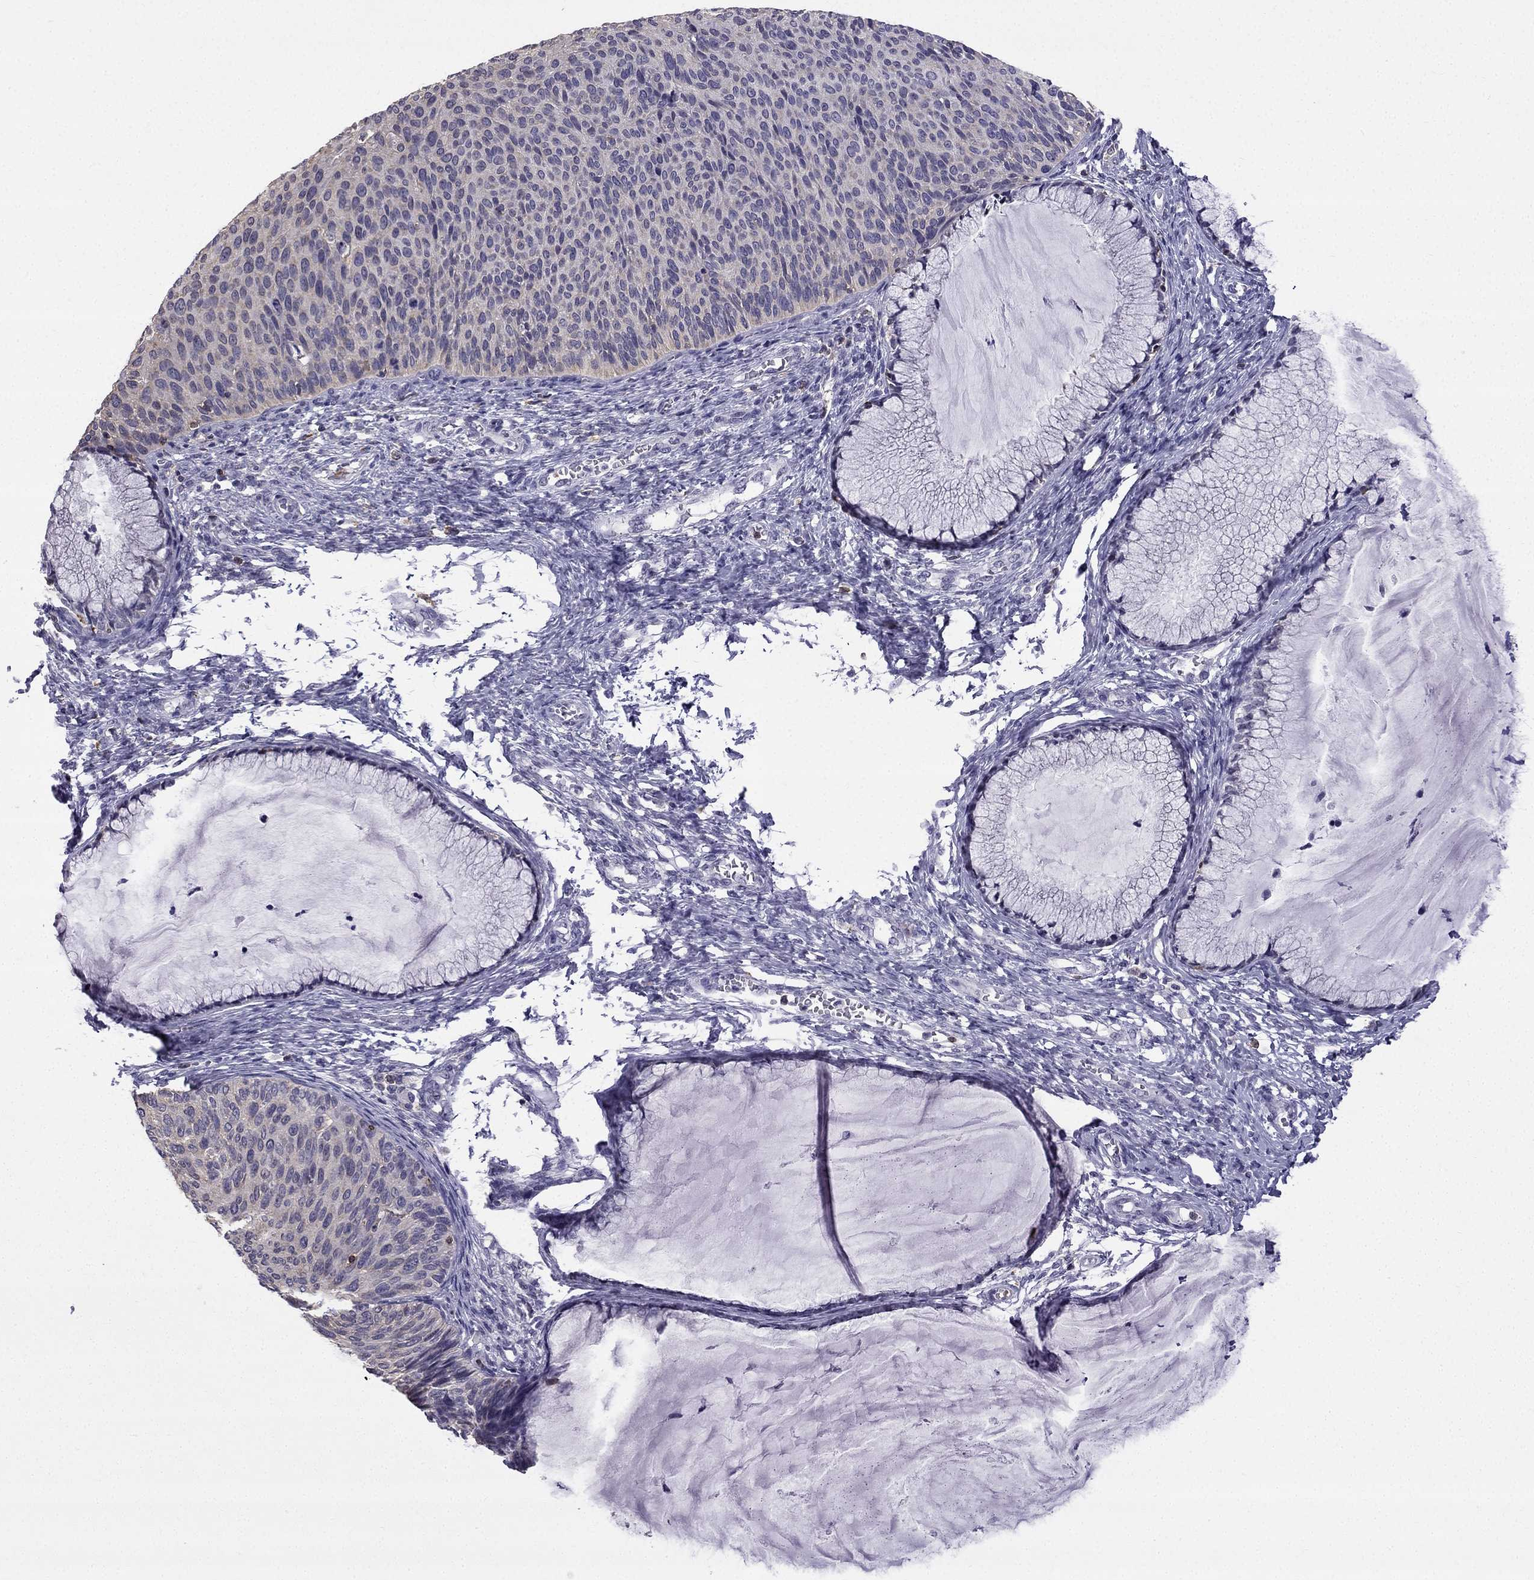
{"staining": {"intensity": "negative", "quantity": "none", "location": "none"}, "tissue": "cervical cancer", "cell_type": "Tumor cells", "image_type": "cancer", "snomed": [{"axis": "morphology", "description": "Squamous cell carcinoma, NOS"}, {"axis": "topography", "description": "Cervix"}], "caption": "IHC photomicrograph of human squamous cell carcinoma (cervical) stained for a protein (brown), which demonstrates no positivity in tumor cells.", "gene": "CCK", "patient": {"sex": "female", "age": 36}}